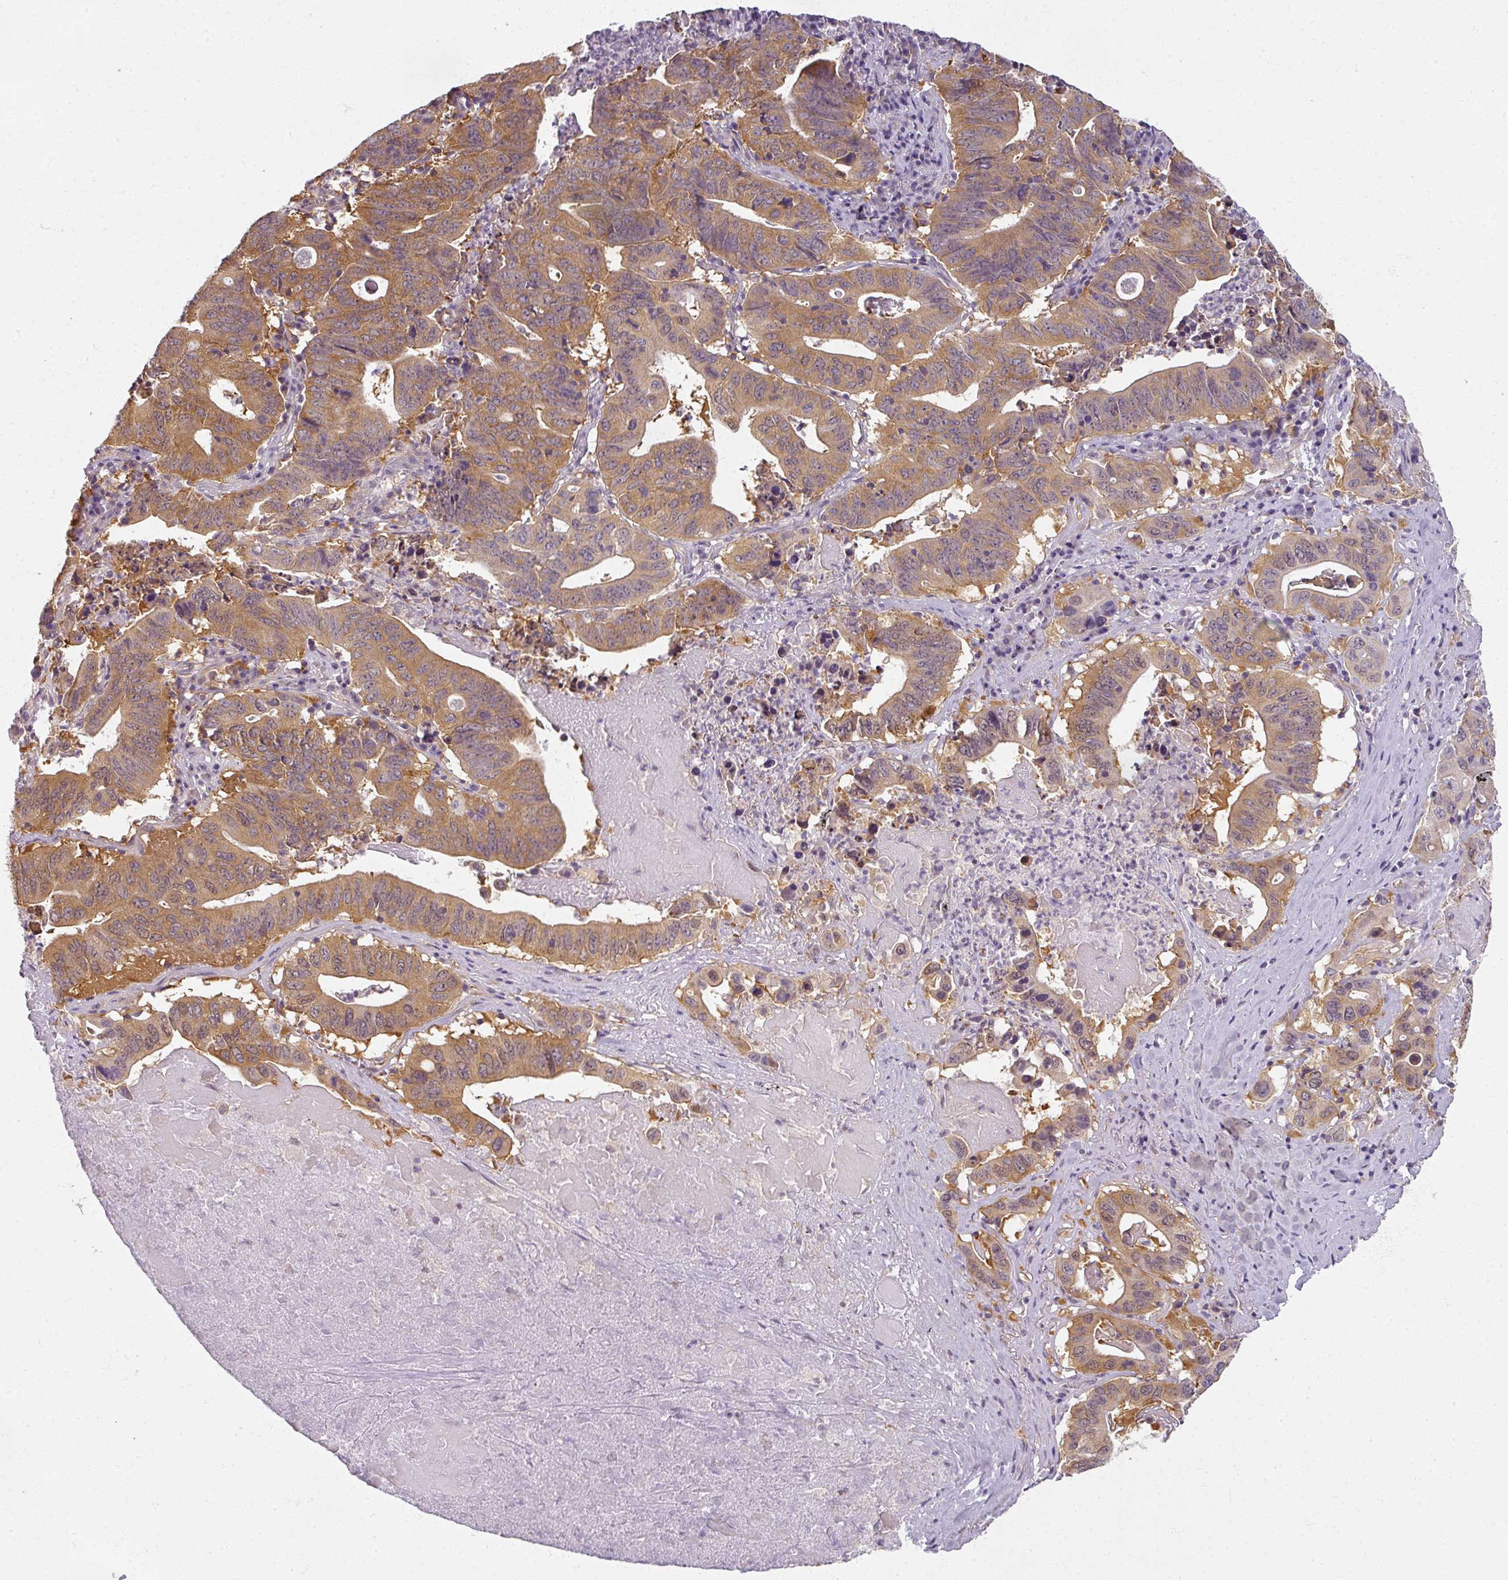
{"staining": {"intensity": "moderate", "quantity": ">75%", "location": "cytoplasmic/membranous"}, "tissue": "lung cancer", "cell_type": "Tumor cells", "image_type": "cancer", "snomed": [{"axis": "morphology", "description": "Adenocarcinoma, NOS"}, {"axis": "topography", "description": "Lung"}], "caption": "A photomicrograph showing moderate cytoplasmic/membranous staining in about >75% of tumor cells in lung cancer (adenocarcinoma), as visualized by brown immunohistochemical staining.", "gene": "AGPAT4", "patient": {"sex": "female", "age": 60}}